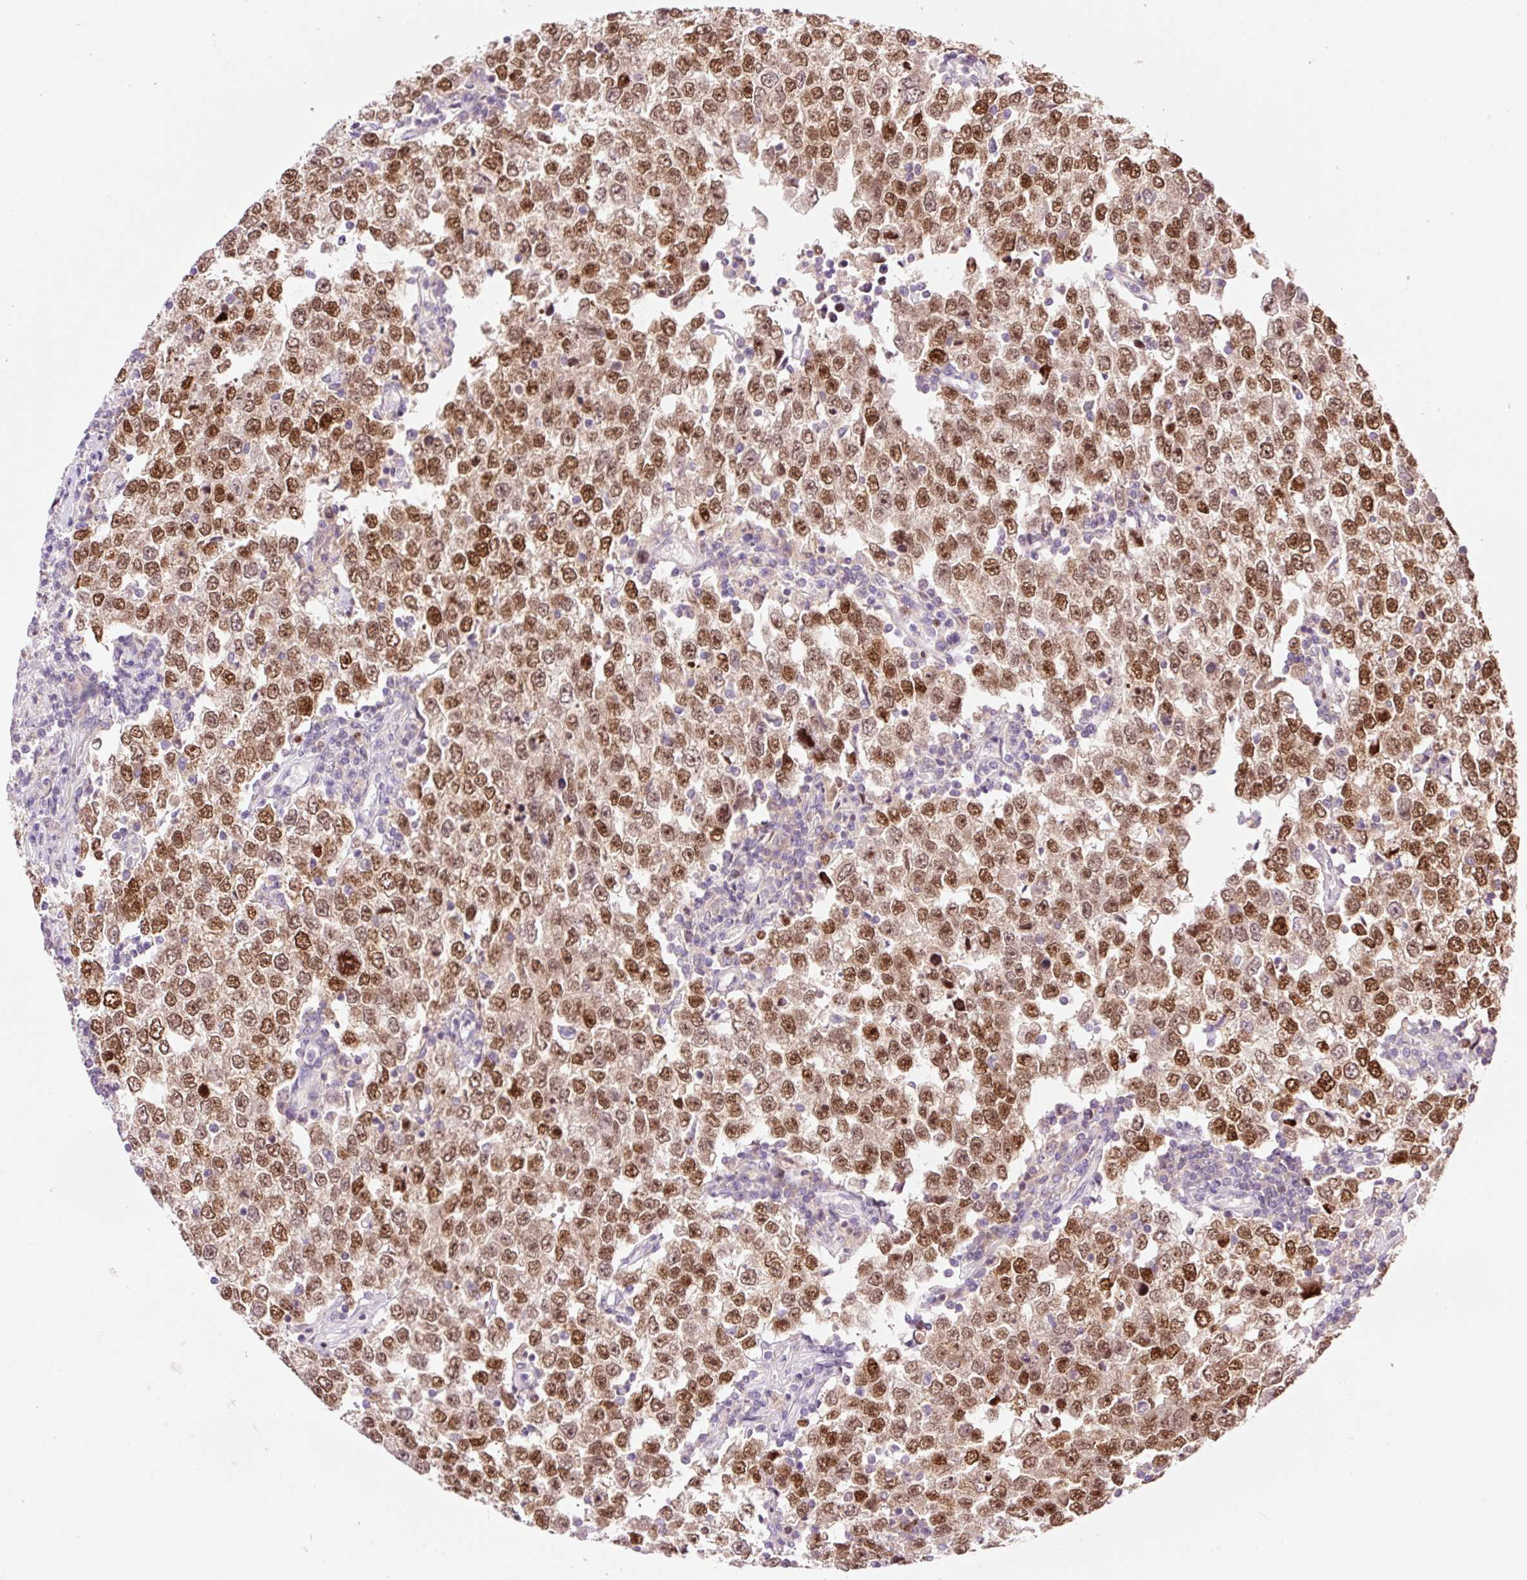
{"staining": {"intensity": "moderate", "quantity": ">75%", "location": "nuclear"}, "tissue": "testis cancer", "cell_type": "Tumor cells", "image_type": "cancer", "snomed": [{"axis": "morphology", "description": "Seminoma, NOS"}, {"axis": "morphology", "description": "Carcinoma, Embryonal, NOS"}, {"axis": "topography", "description": "Testis"}], "caption": "Protein expression analysis of human testis cancer reveals moderate nuclear positivity in about >75% of tumor cells.", "gene": "DPPA4", "patient": {"sex": "male", "age": 28}}